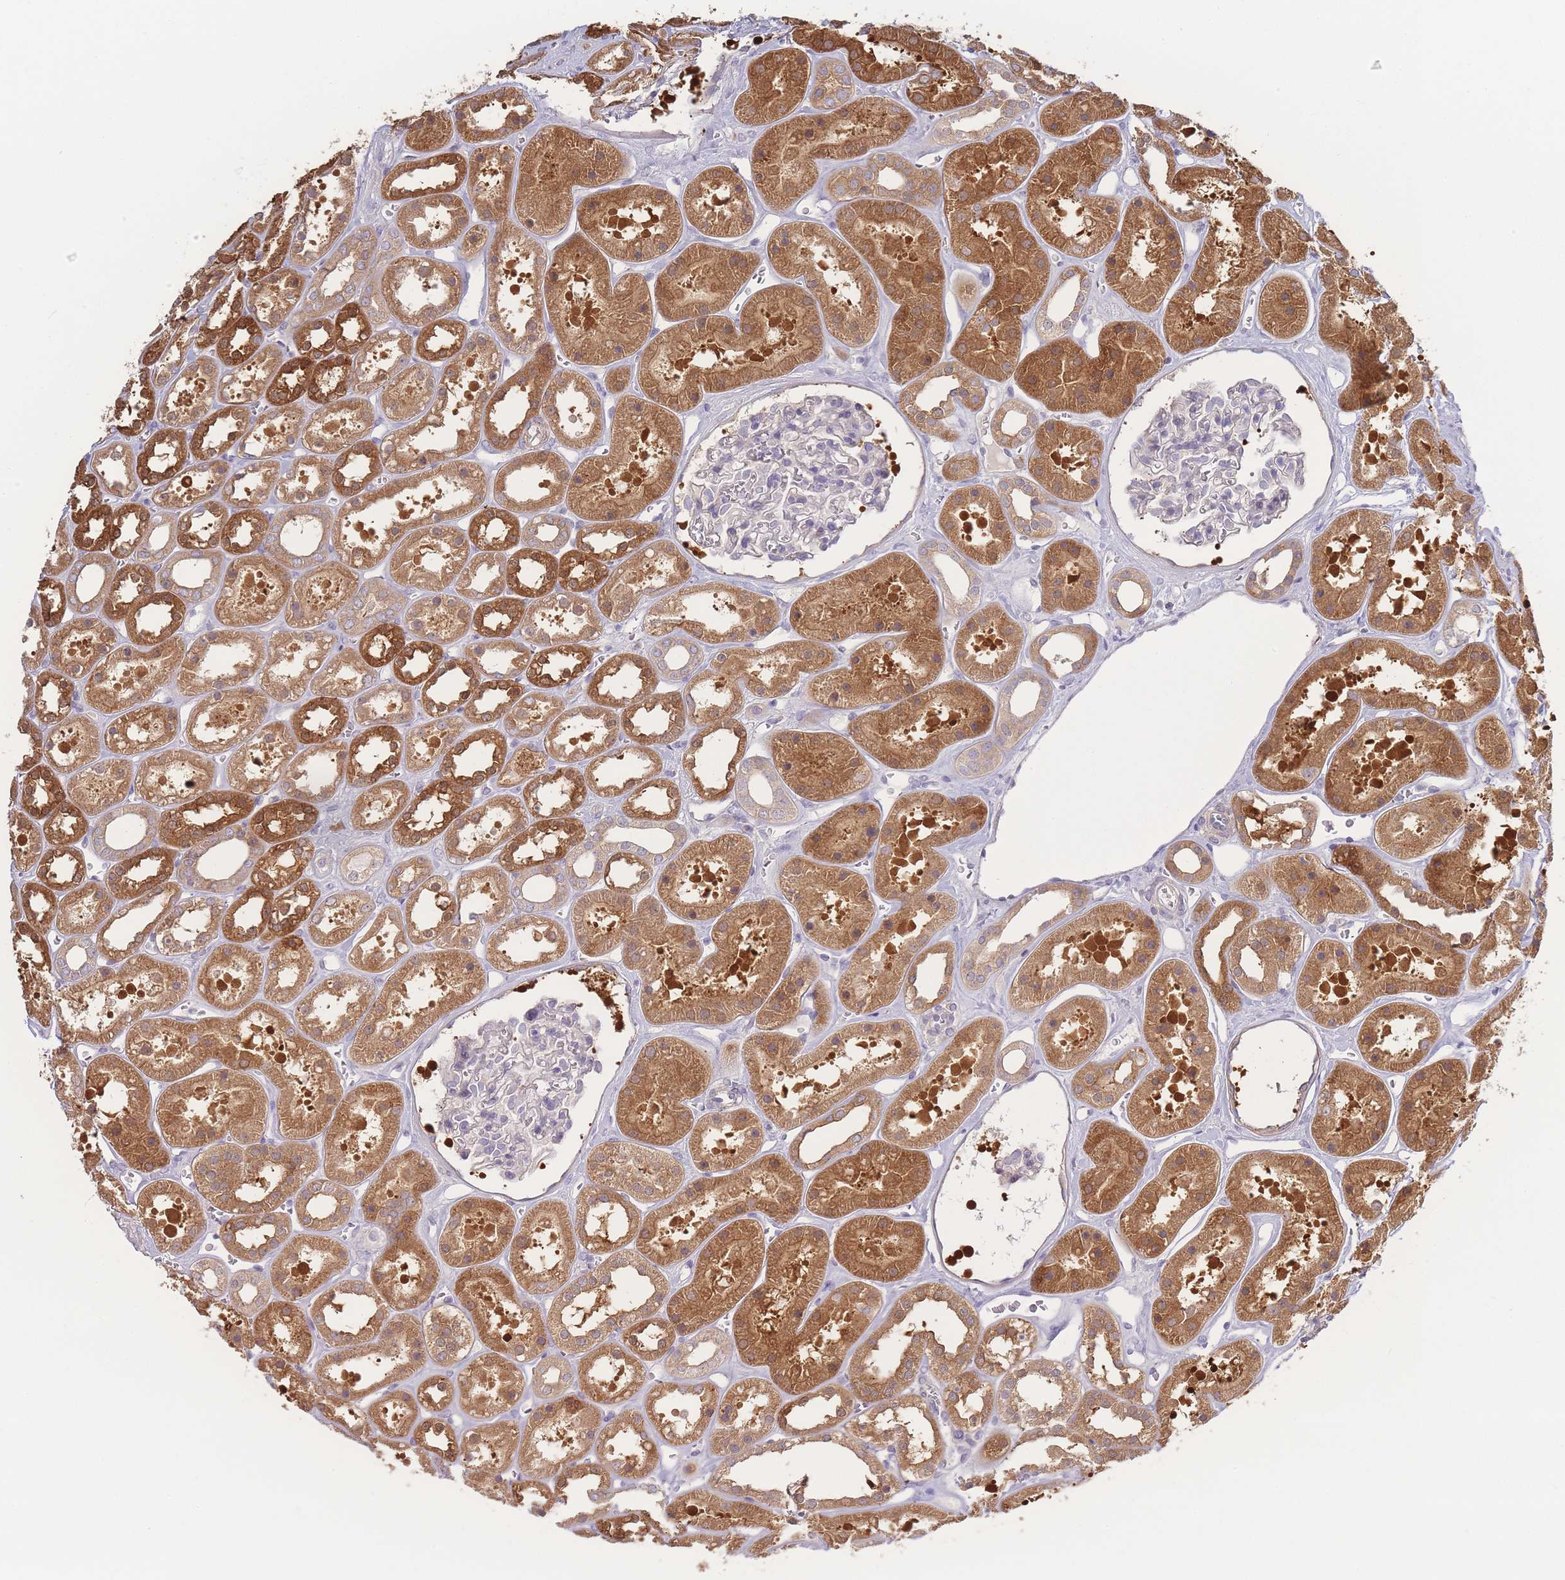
{"staining": {"intensity": "negative", "quantity": "none", "location": "none"}, "tissue": "kidney", "cell_type": "Cells in glomeruli", "image_type": "normal", "snomed": [{"axis": "morphology", "description": "Normal tissue, NOS"}, {"axis": "topography", "description": "Kidney"}], "caption": "Kidney stained for a protein using immunohistochemistry (IHC) displays no expression cells in glomeruli.", "gene": "SPHKAP", "patient": {"sex": "female", "age": 41}}